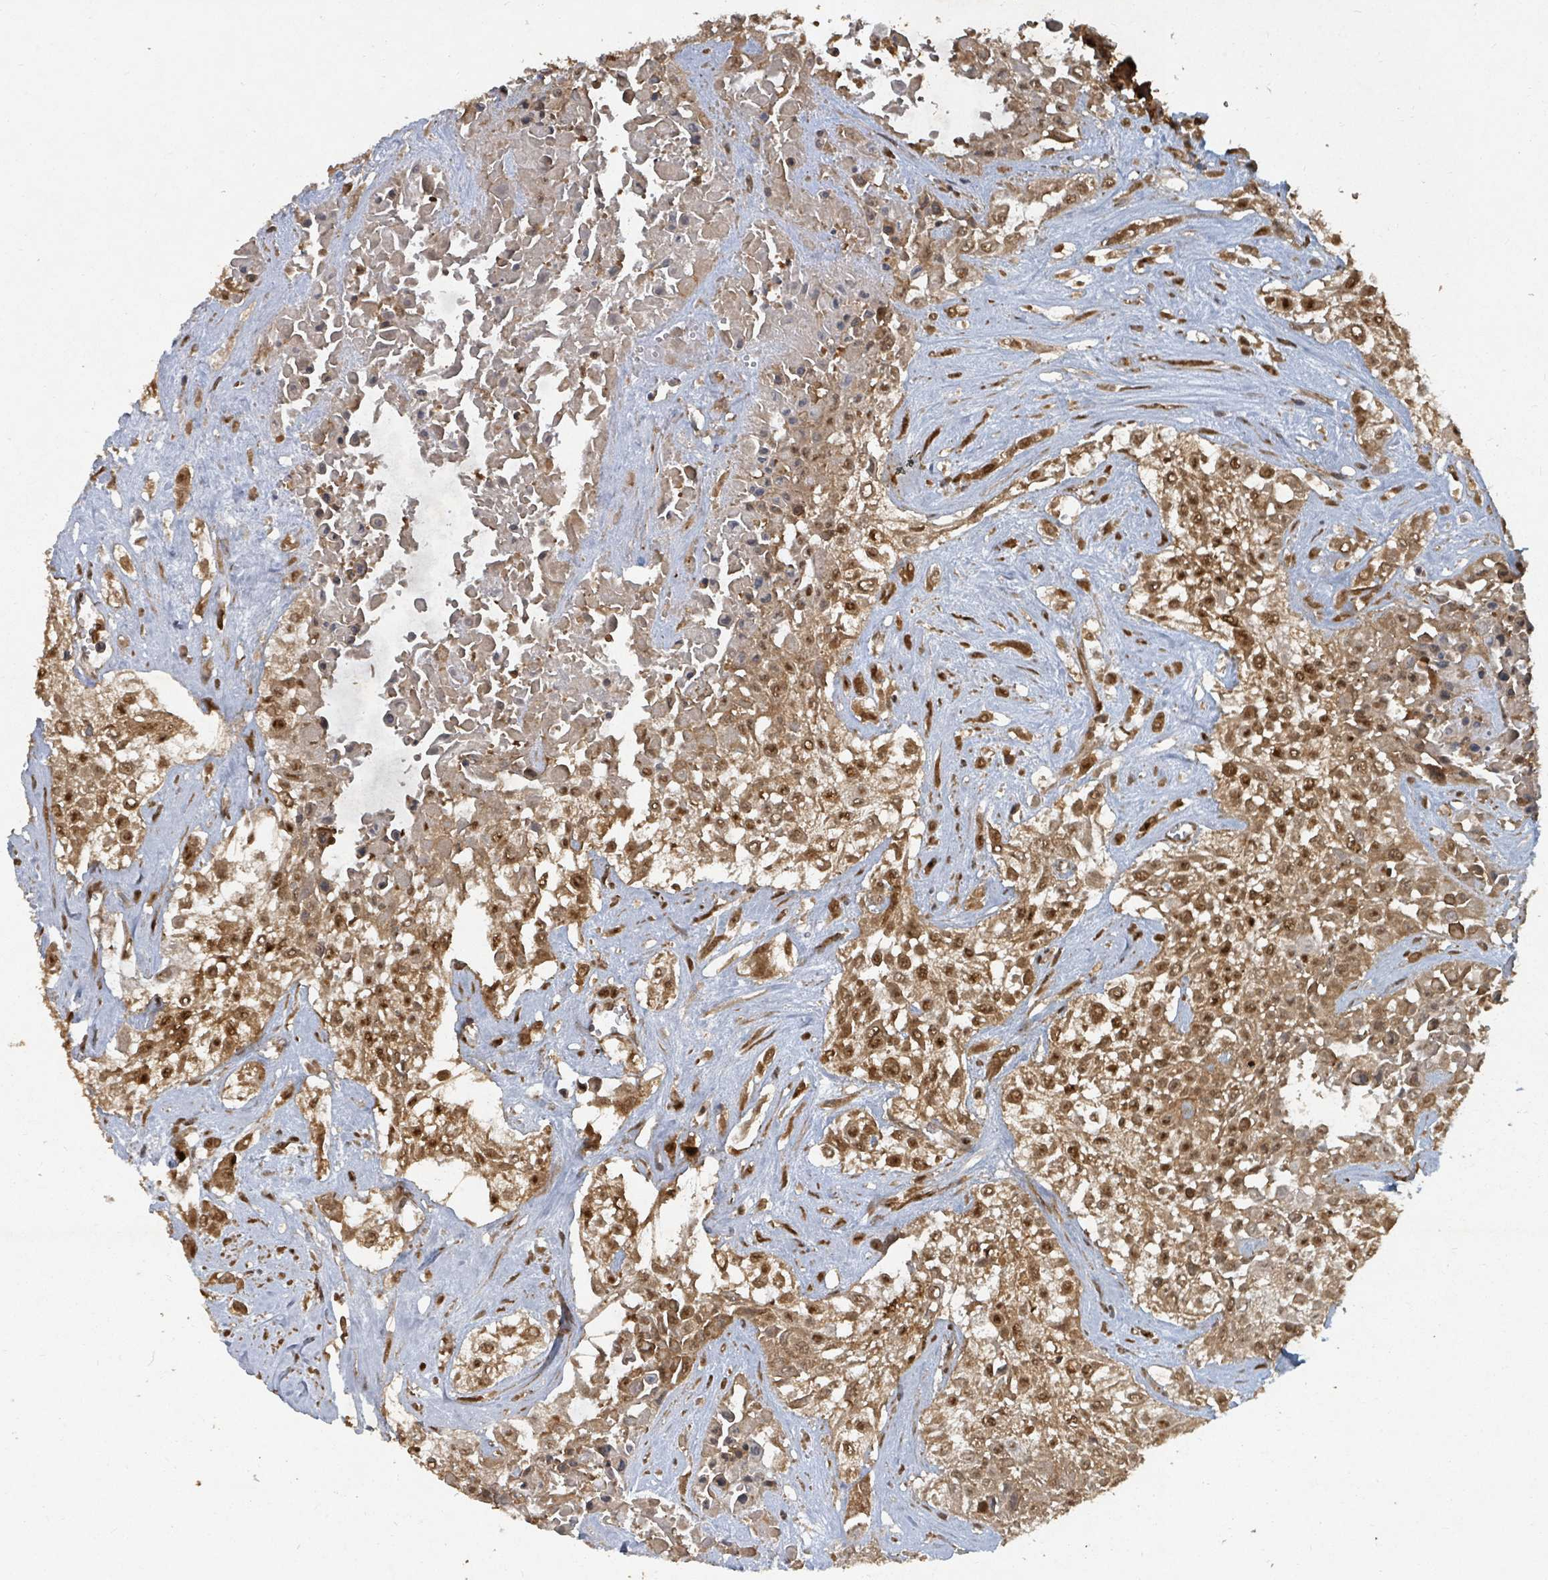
{"staining": {"intensity": "moderate", "quantity": ">75%", "location": "cytoplasmic/membranous,nuclear"}, "tissue": "urothelial cancer", "cell_type": "Tumor cells", "image_type": "cancer", "snomed": [{"axis": "morphology", "description": "Urothelial carcinoma, High grade"}, {"axis": "topography", "description": "Urinary bladder"}], "caption": "This photomicrograph shows immunohistochemistry staining of urothelial carcinoma (high-grade), with medium moderate cytoplasmic/membranous and nuclear expression in about >75% of tumor cells.", "gene": "KDM4E", "patient": {"sex": "male", "age": 67}}